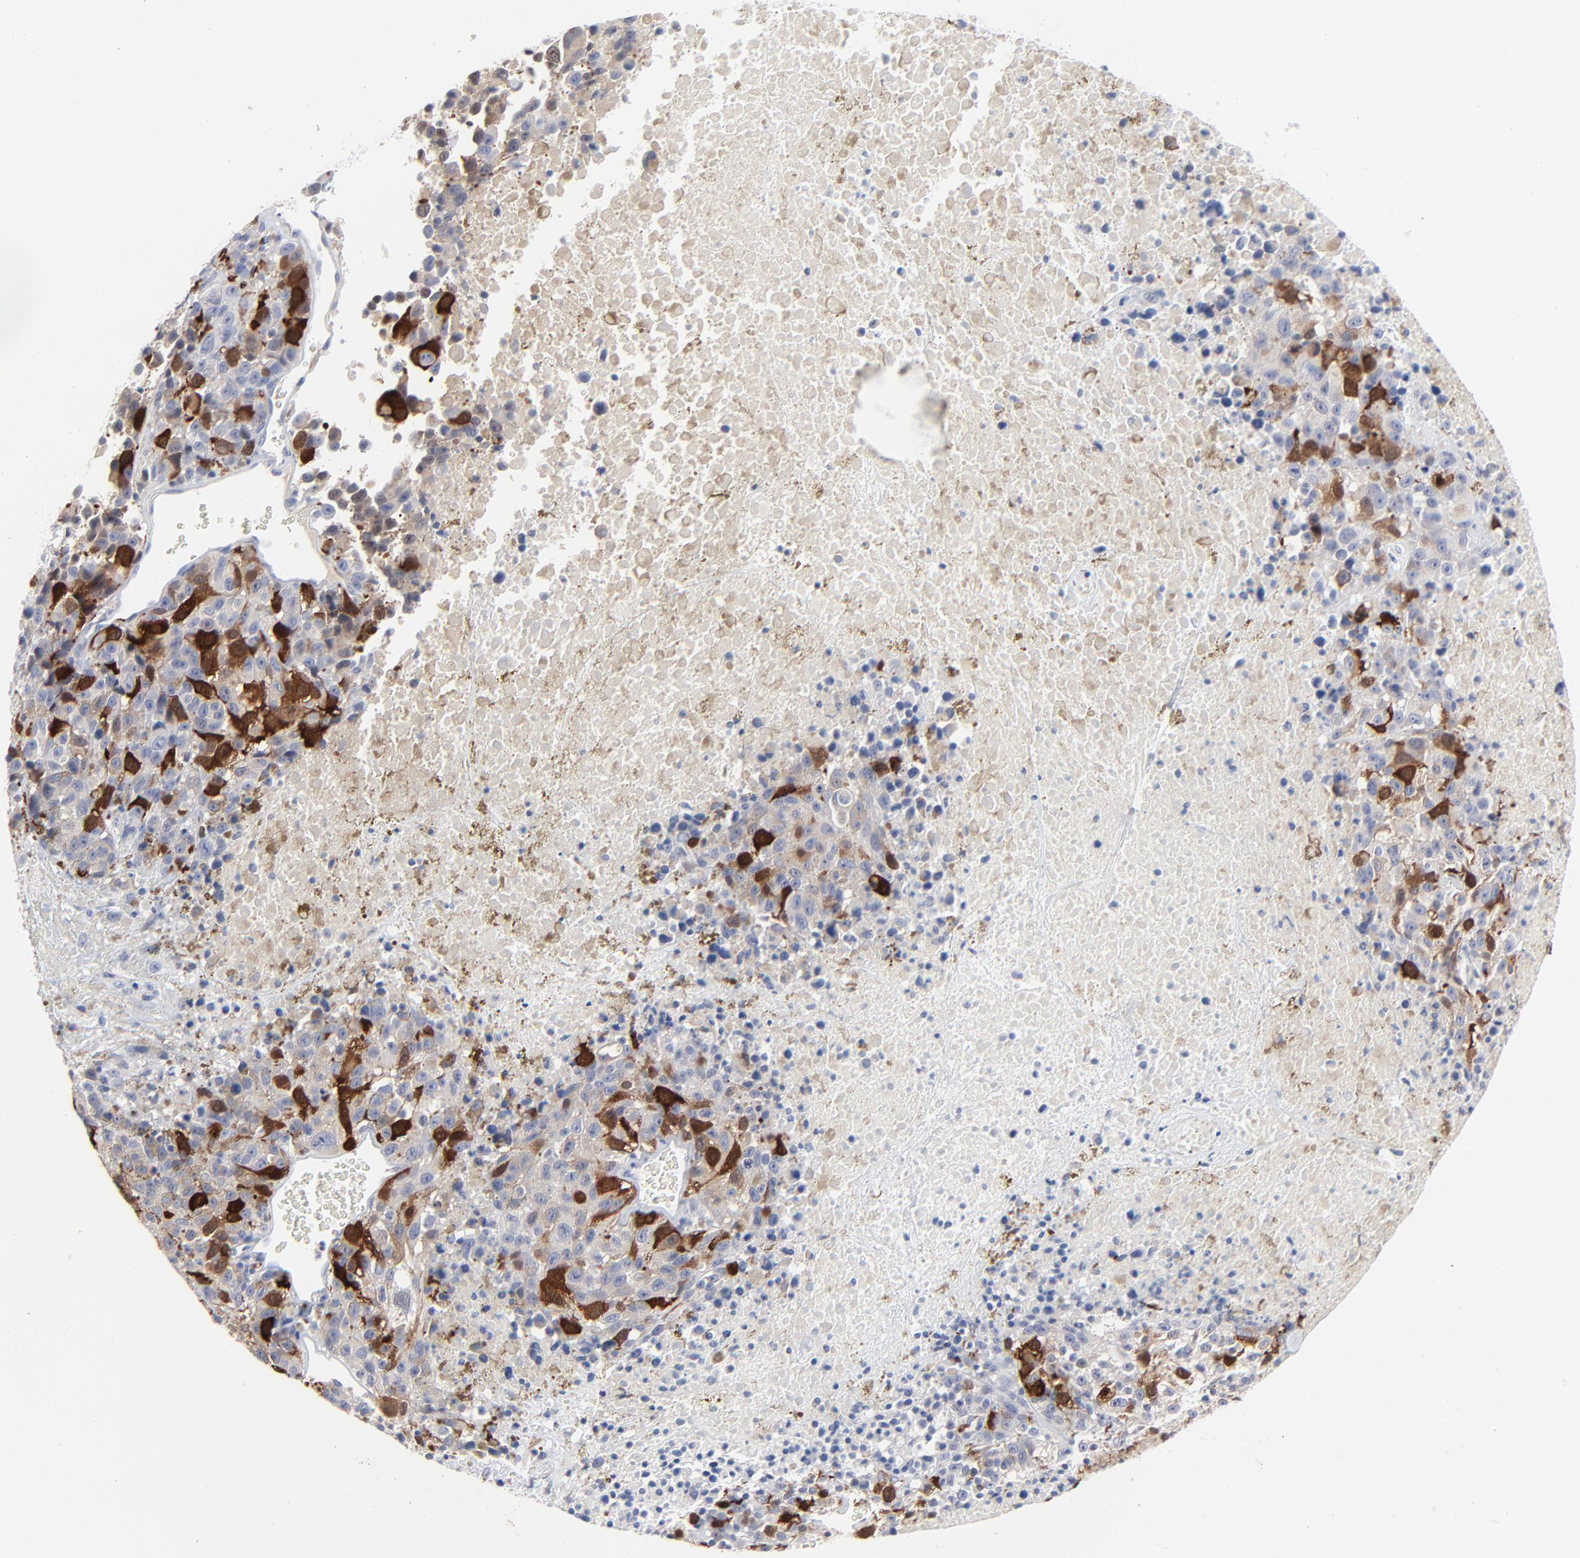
{"staining": {"intensity": "strong", "quantity": "<25%", "location": "cytoplasmic/membranous,nuclear"}, "tissue": "melanoma", "cell_type": "Tumor cells", "image_type": "cancer", "snomed": [{"axis": "morphology", "description": "Malignant melanoma, Metastatic site"}, {"axis": "topography", "description": "Cerebral cortex"}], "caption": "Immunohistochemistry of human melanoma displays medium levels of strong cytoplasmic/membranous and nuclear expression in approximately <25% of tumor cells.", "gene": "CDK1", "patient": {"sex": "female", "age": 52}}